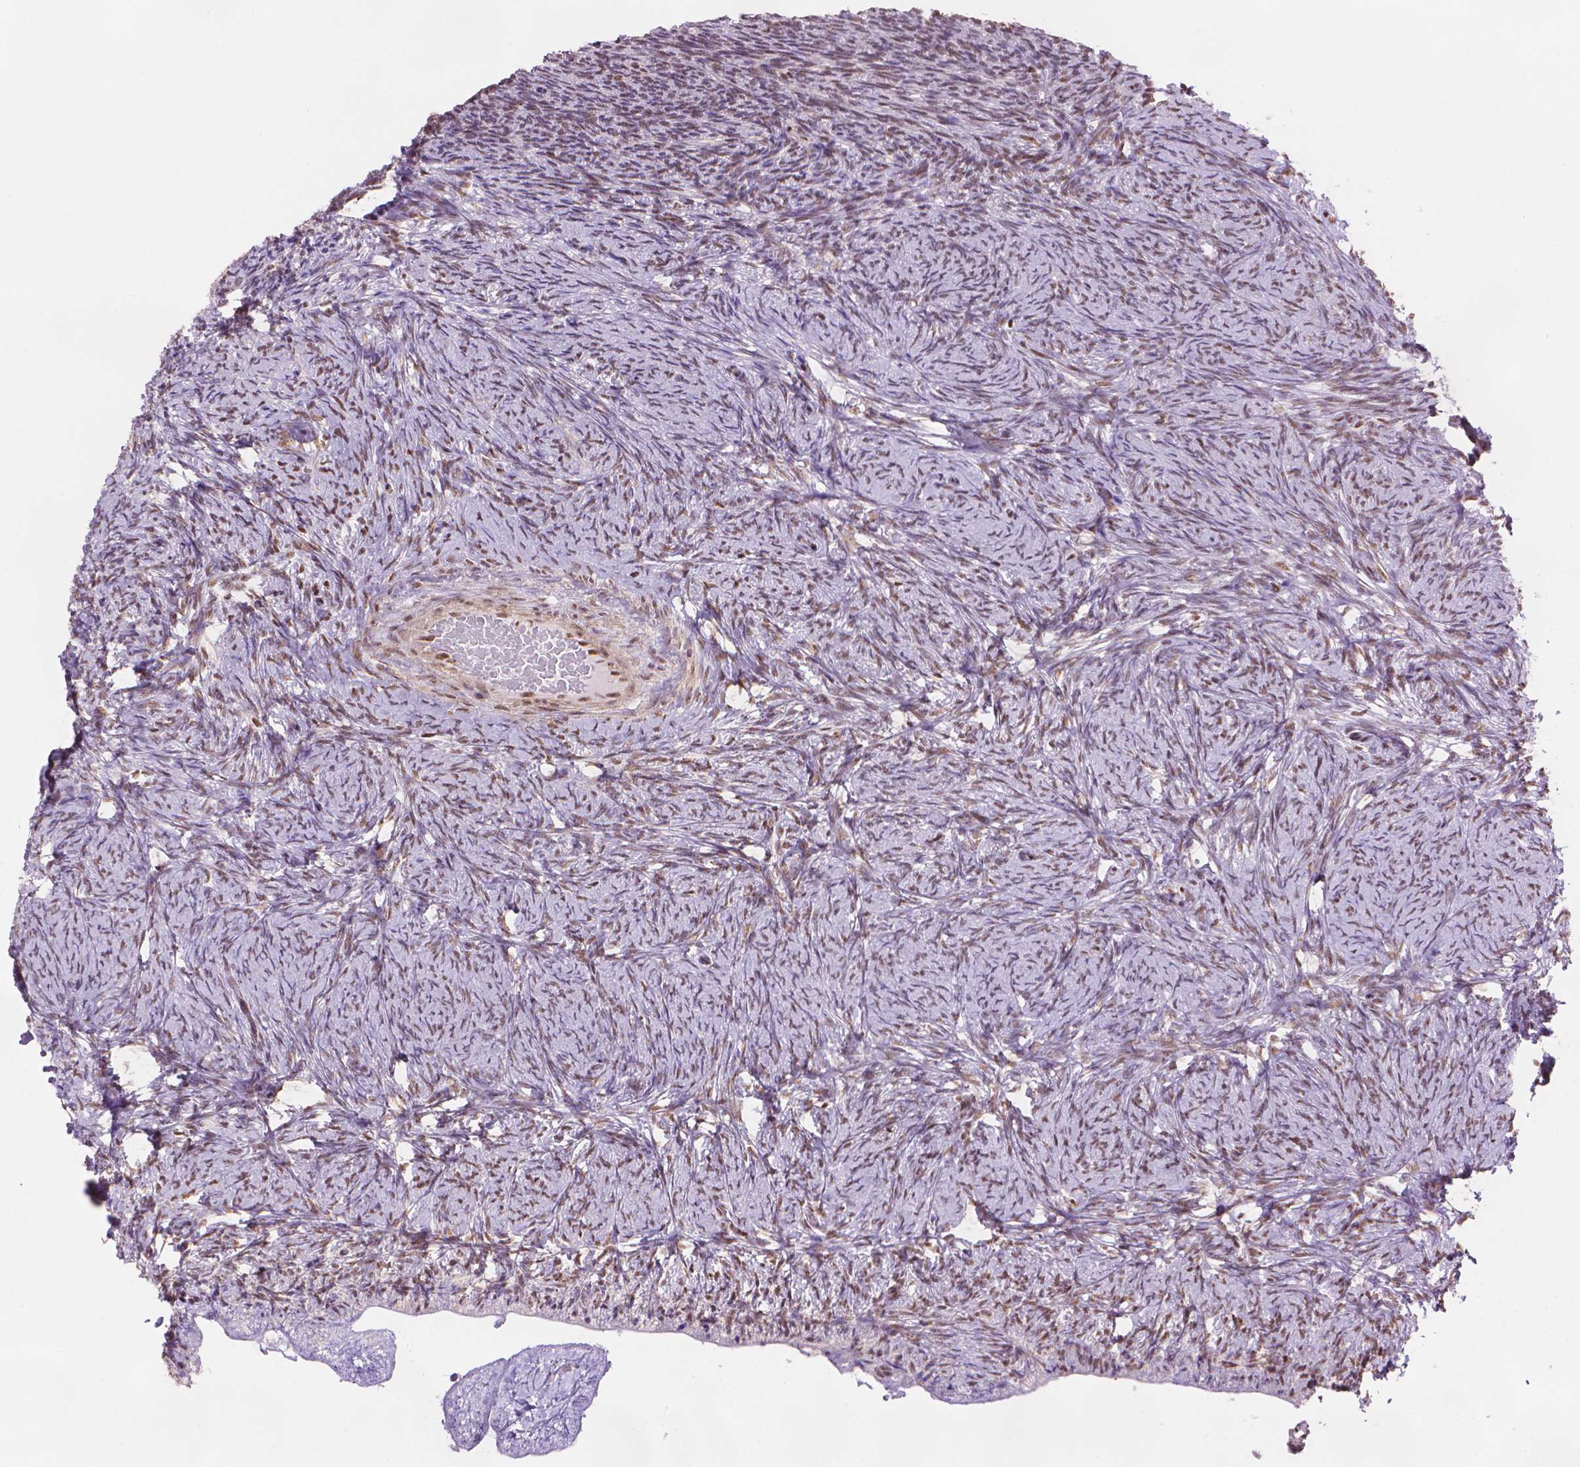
{"staining": {"intensity": "weak", "quantity": "25%-75%", "location": "nuclear"}, "tissue": "ovary", "cell_type": "Ovarian stroma cells", "image_type": "normal", "snomed": [{"axis": "morphology", "description": "Normal tissue, NOS"}, {"axis": "topography", "description": "Ovary"}], "caption": "A high-resolution micrograph shows immunohistochemistry staining of benign ovary, which displays weak nuclear expression in approximately 25%-75% of ovarian stroma cells.", "gene": "UBN1", "patient": {"sex": "female", "age": 34}}